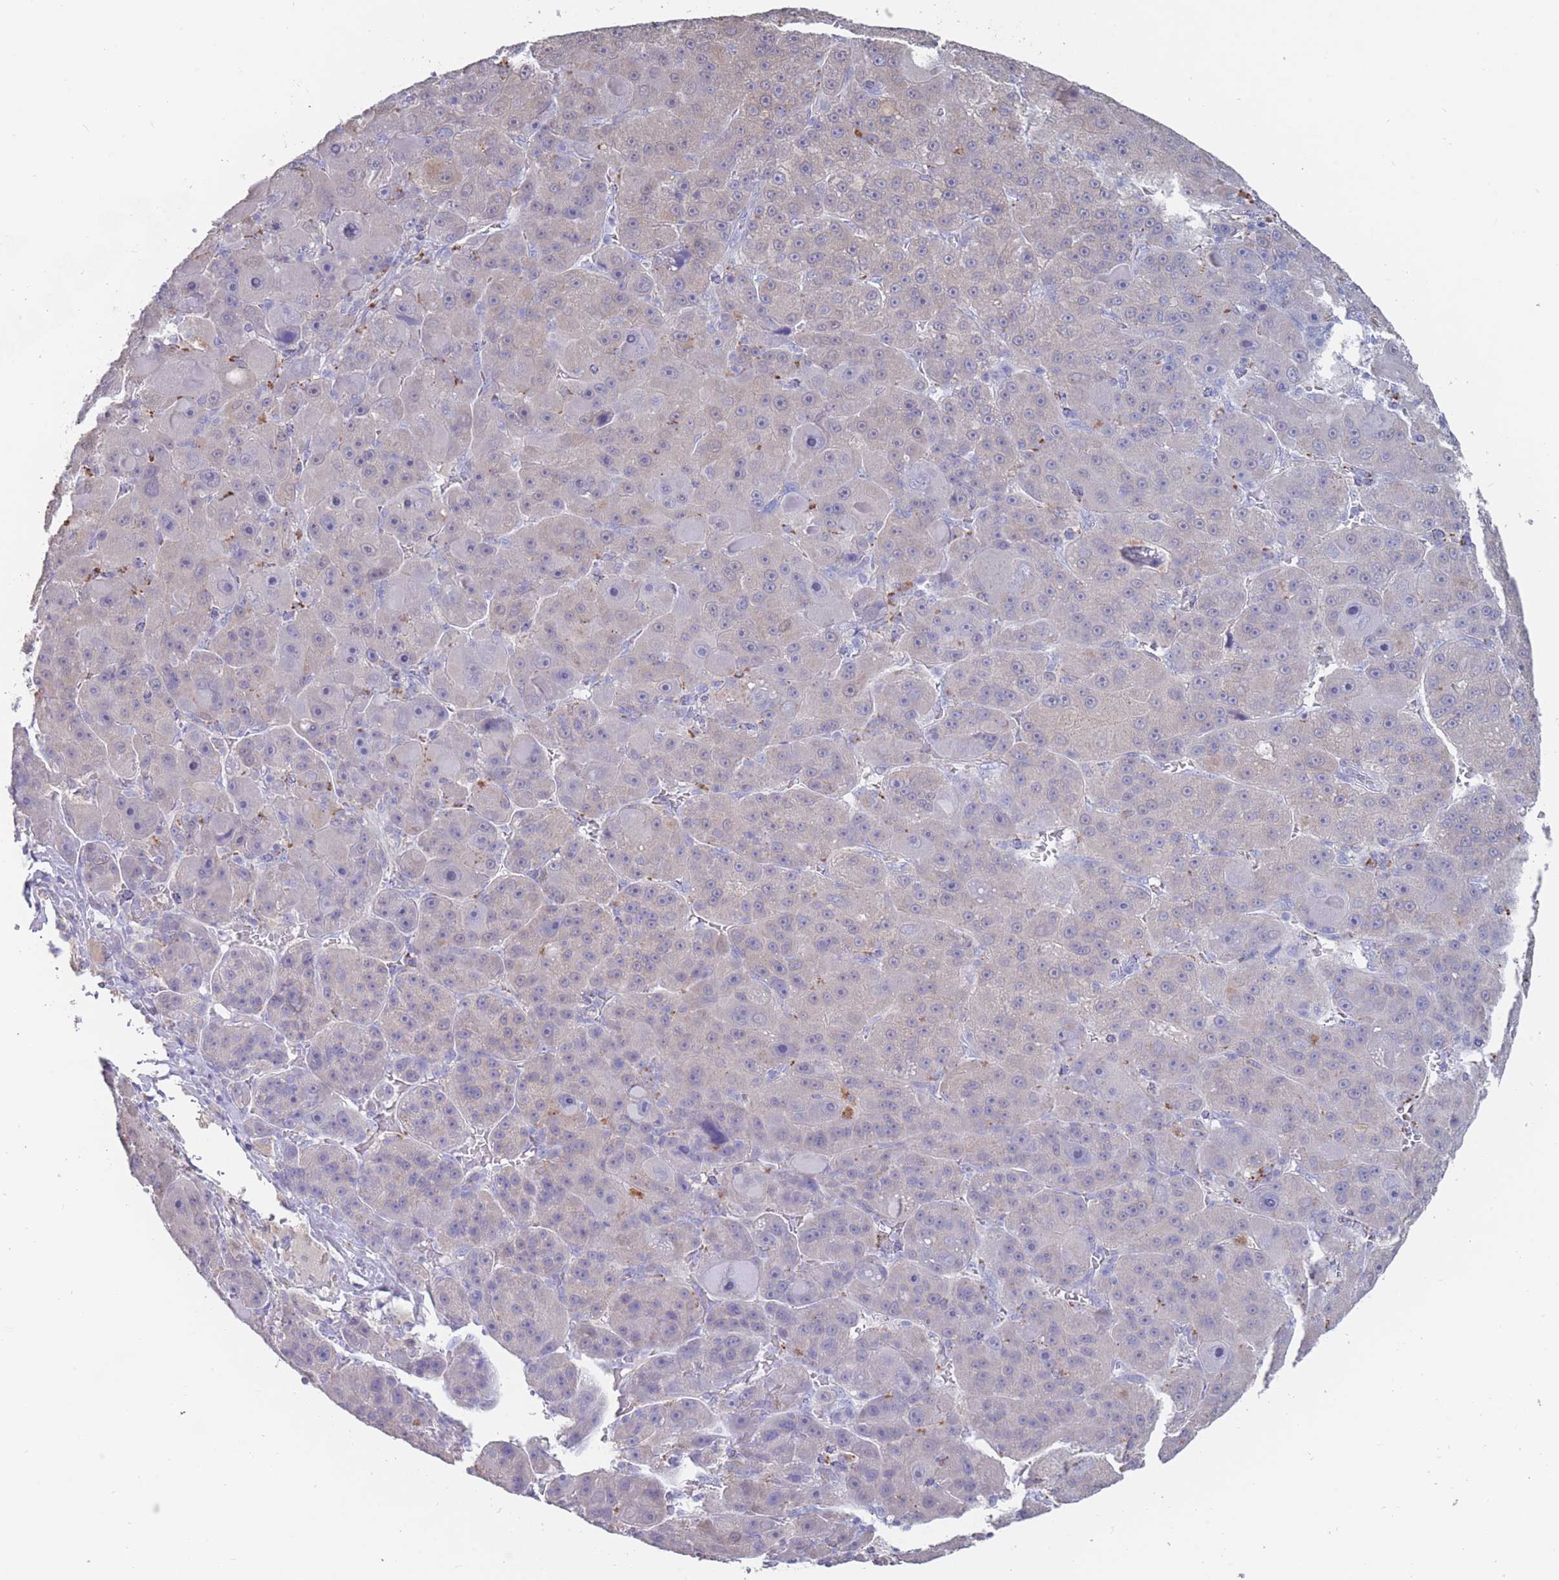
{"staining": {"intensity": "negative", "quantity": "none", "location": "none"}, "tissue": "liver cancer", "cell_type": "Tumor cells", "image_type": "cancer", "snomed": [{"axis": "morphology", "description": "Carcinoma, Hepatocellular, NOS"}, {"axis": "topography", "description": "Liver"}], "caption": "Protein analysis of hepatocellular carcinoma (liver) shows no significant positivity in tumor cells. The staining is performed using DAB brown chromogen with nuclei counter-stained in using hematoxylin.", "gene": "CYP51A1", "patient": {"sex": "male", "age": 76}}